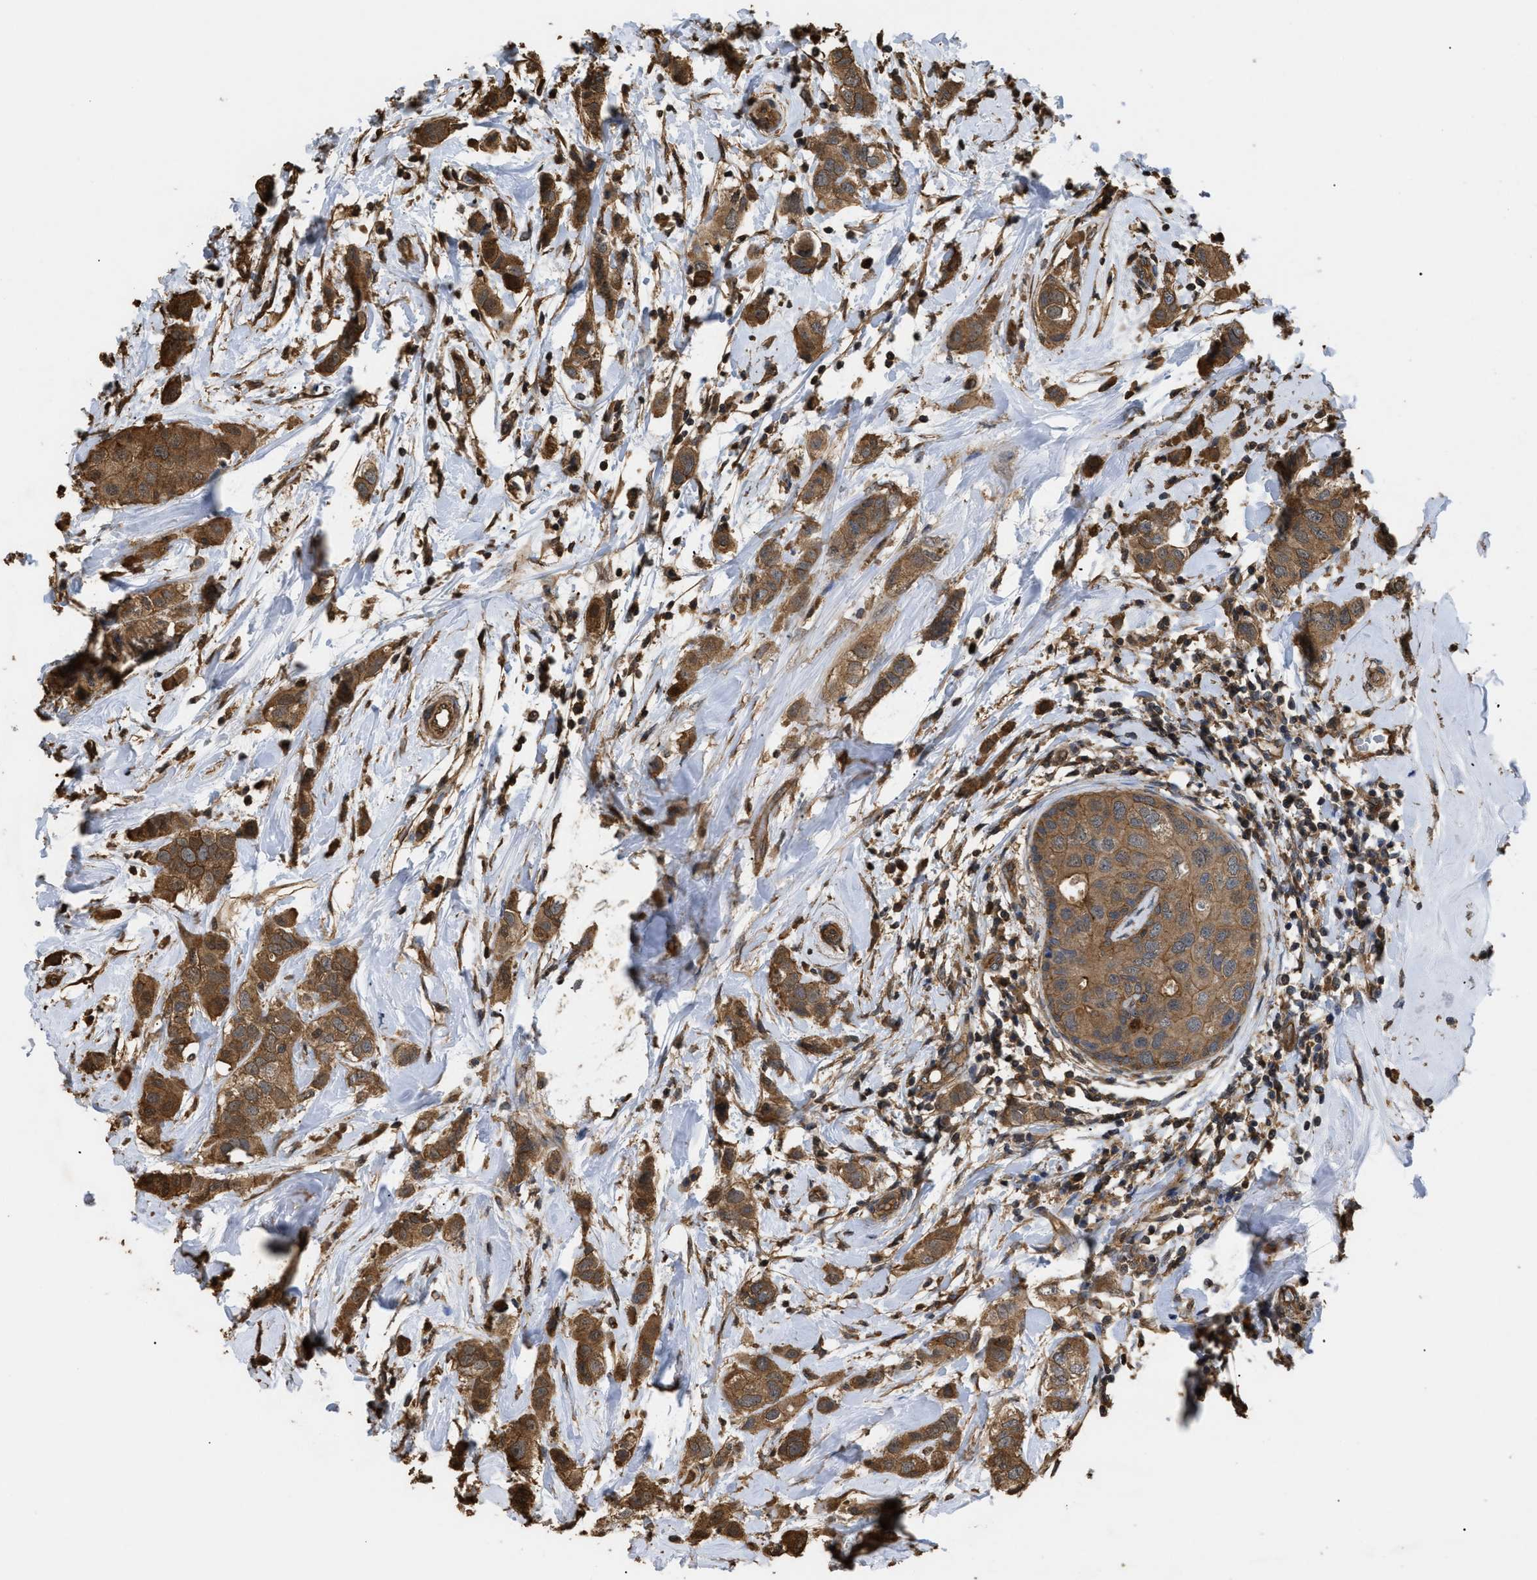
{"staining": {"intensity": "moderate", "quantity": ">75%", "location": "cytoplasmic/membranous"}, "tissue": "breast cancer", "cell_type": "Tumor cells", "image_type": "cancer", "snomed": [{"axis": "morphology", "description": "Duct carcinoma"}, {"axis": "topography", "description": "Breast"}], "caption": "Protein expression analysis of breast cancer (infiltrating ductal carcinoma) demonstrates moderate cytoplasmic/membranous staining in approximately >75% of tumor cells.", "gene": "CALM1", "patient": {"sex": "female", "age": 50}}